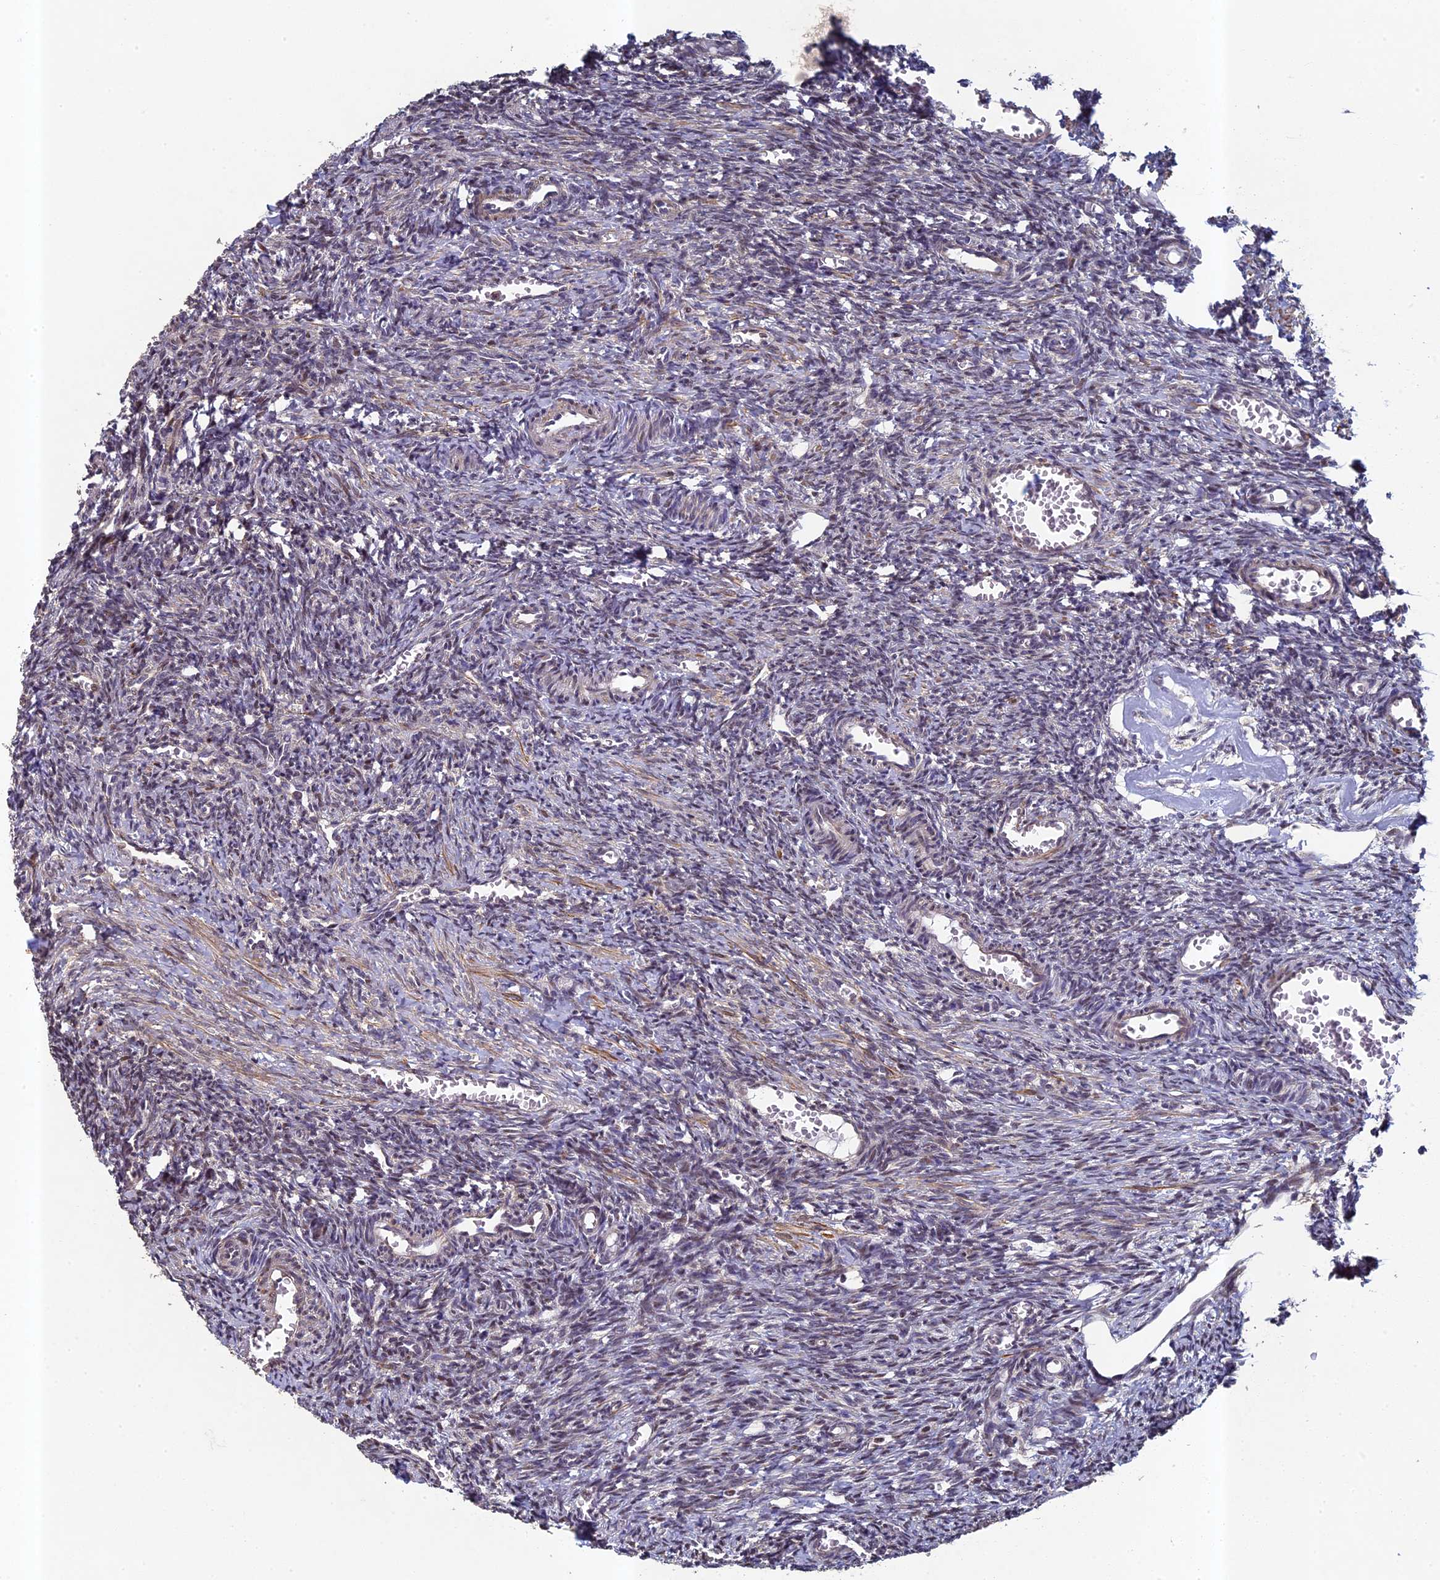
{"staining": {"intensity": "negative", "quantity": "none", "location": "none"}, "tissue": "ovary", "cell_type": "Ovarian stroma cells", "image_type": "normal", "snomed": [{"axis": "morphology", "description": "Normal tissue, NOS"}, {"axis": "topography", "description": "Ovary"}], "caption": "Ovarian stroma cells are negative for protein expression in benign human ovary. (DAB immunohistochemistry with hematoxylin counter stain).", "gene": "DIXDC1", "patient": {"sex": "female", "age": 27}}